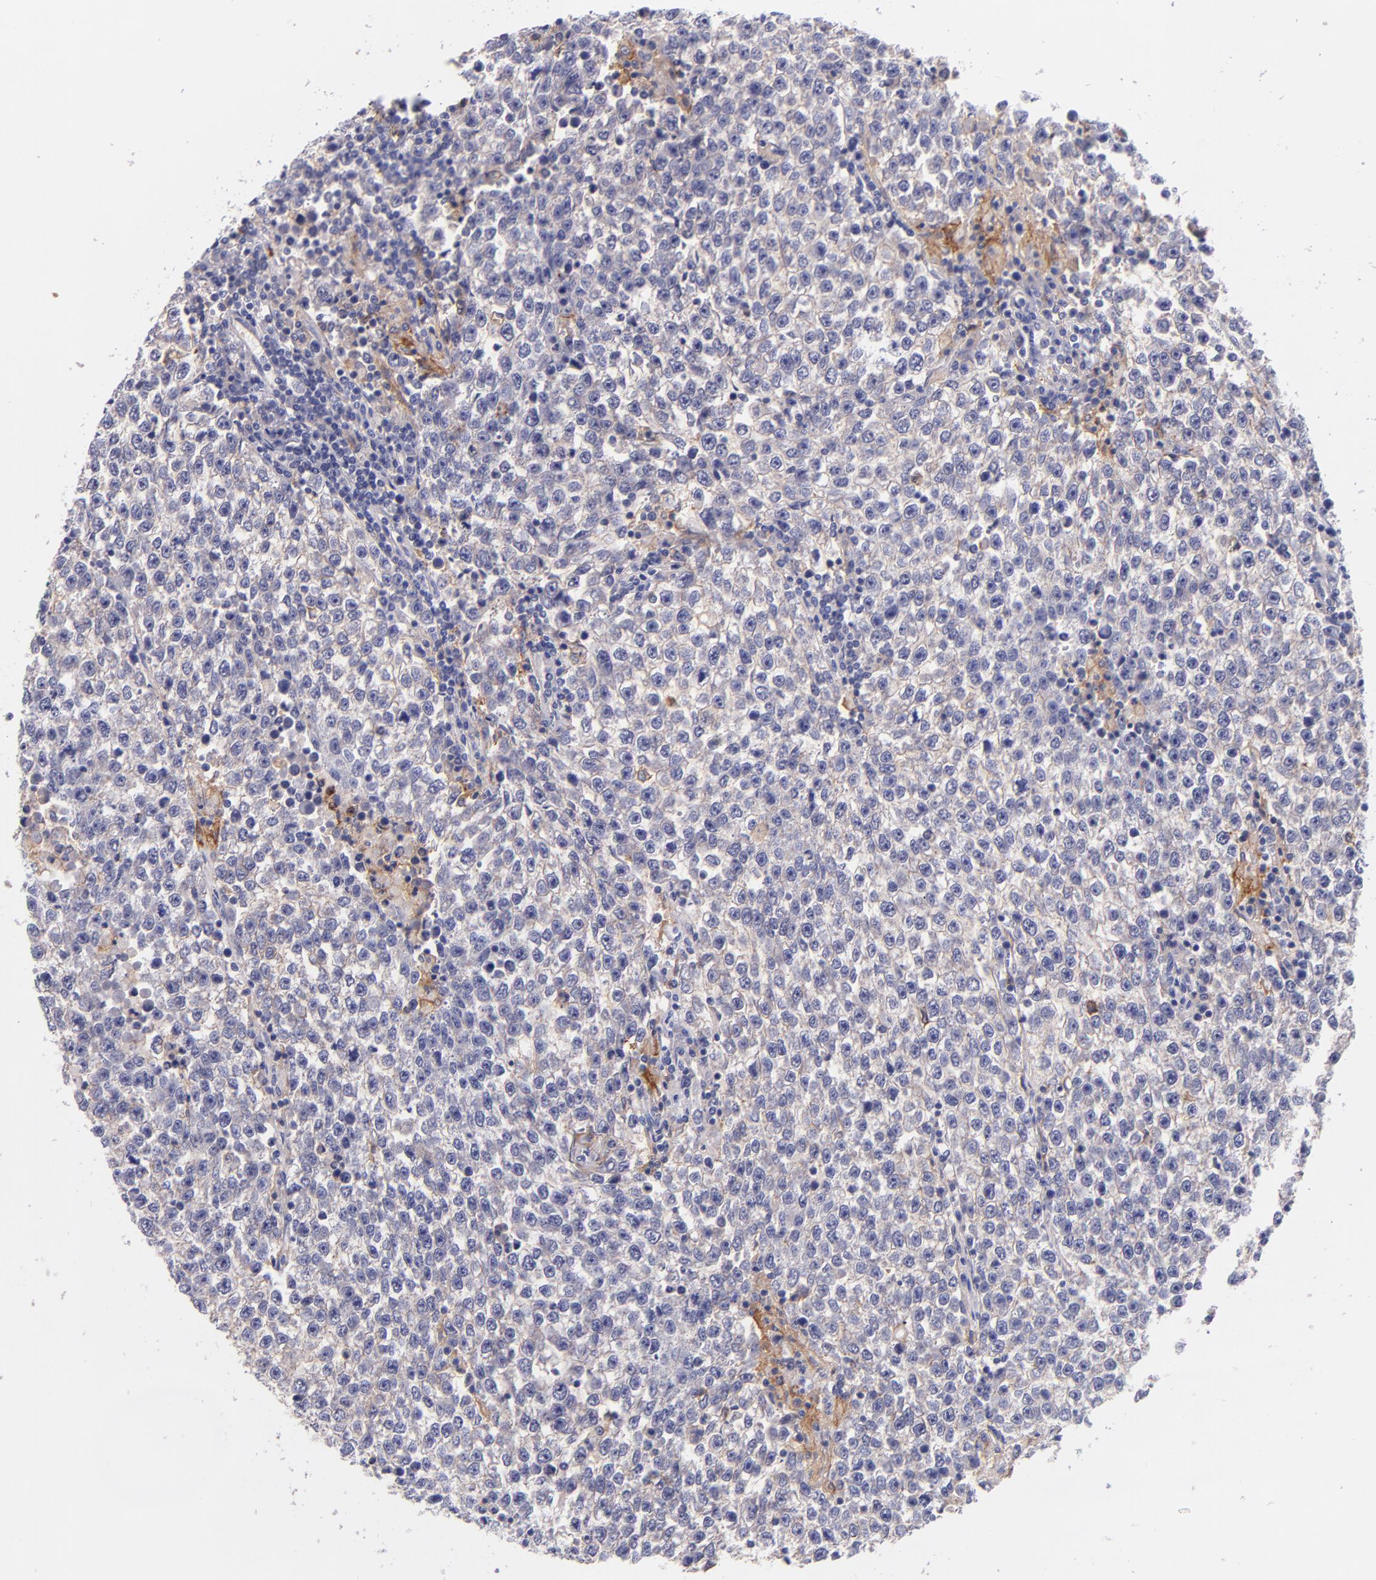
{"staining": {"intensity": "negative", "quantity": "none", "location": "none"}, "tissue": "testis cancer", "cell_type": "Tumor cells", "image_type": "cancer", "snomed": [{"axis": "morphology", "description": "Seminoma, NOS"}, {"axis": "topography", "description": "Testis"}], "caption": "Testis cancer stained for a protein using immunohistochemistry demonstrates no staining tumor cells.", "gene": "C5AR1", "patient": {"sex": "male", "age": 36}}